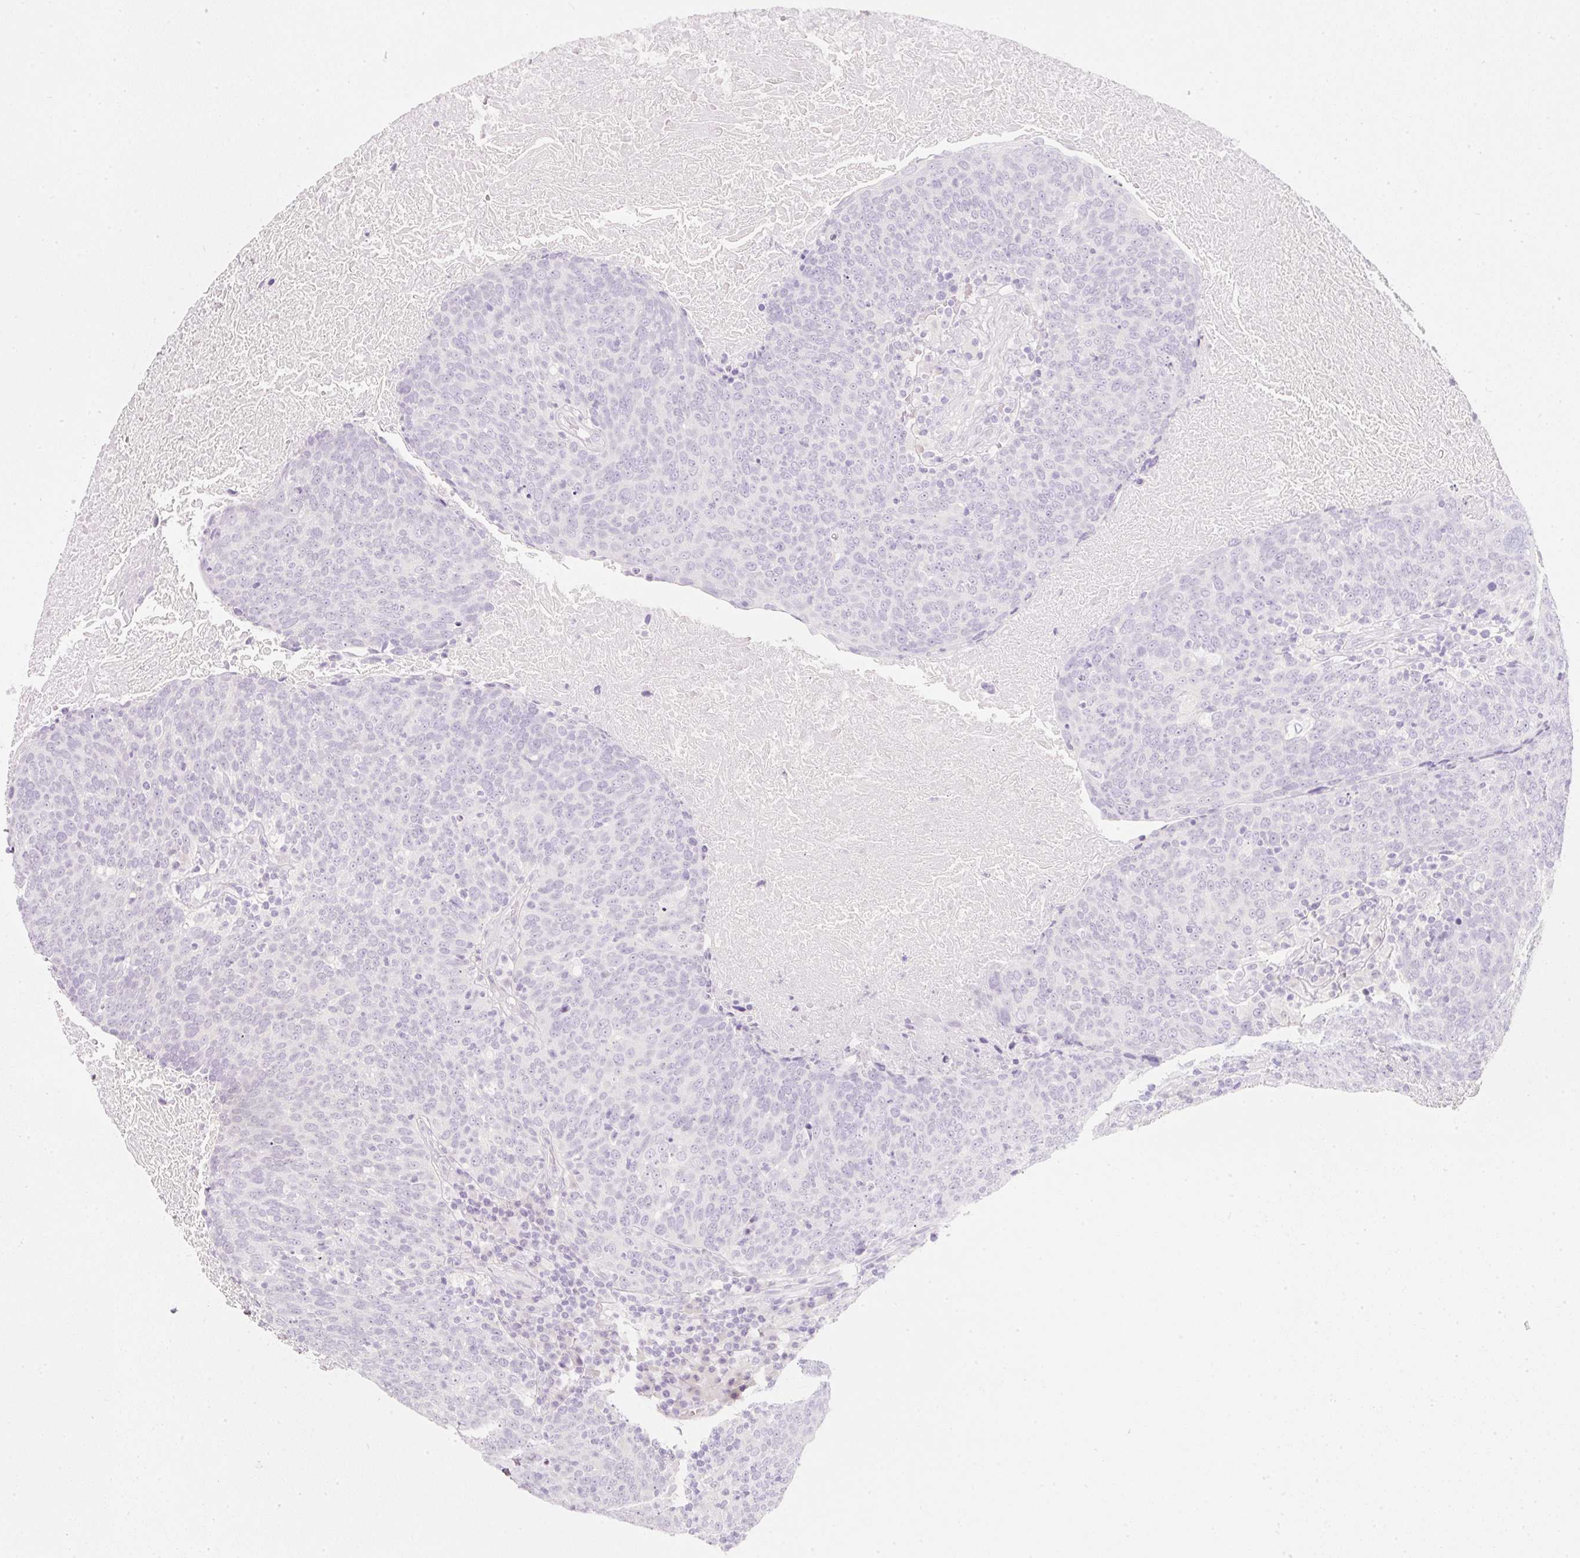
{"staining": {"intensity": "negative", "quantity": "none", "location": "none"}, "tissue": "head and neck cancer", "cell_type": "Tumor cells", "image_type": "cancer", "snomed": [{"axis": "morphology", "description": "Squamous cell carcinoma, NOS"}, {"axis": "morphology", "description": "Squamous cell carcinoma, metastatic, NOS"}, {"axis": "topography", "description": "Lymph node"}, {"axis": "topography", "description": "Head-Neck"}], "caption": "Tumor cells show no significant expression in metastatic squamous cell carcinoma (head and neck).", "gene": "SLC2A2", "patient": {"sex": "male", "age": 62}}